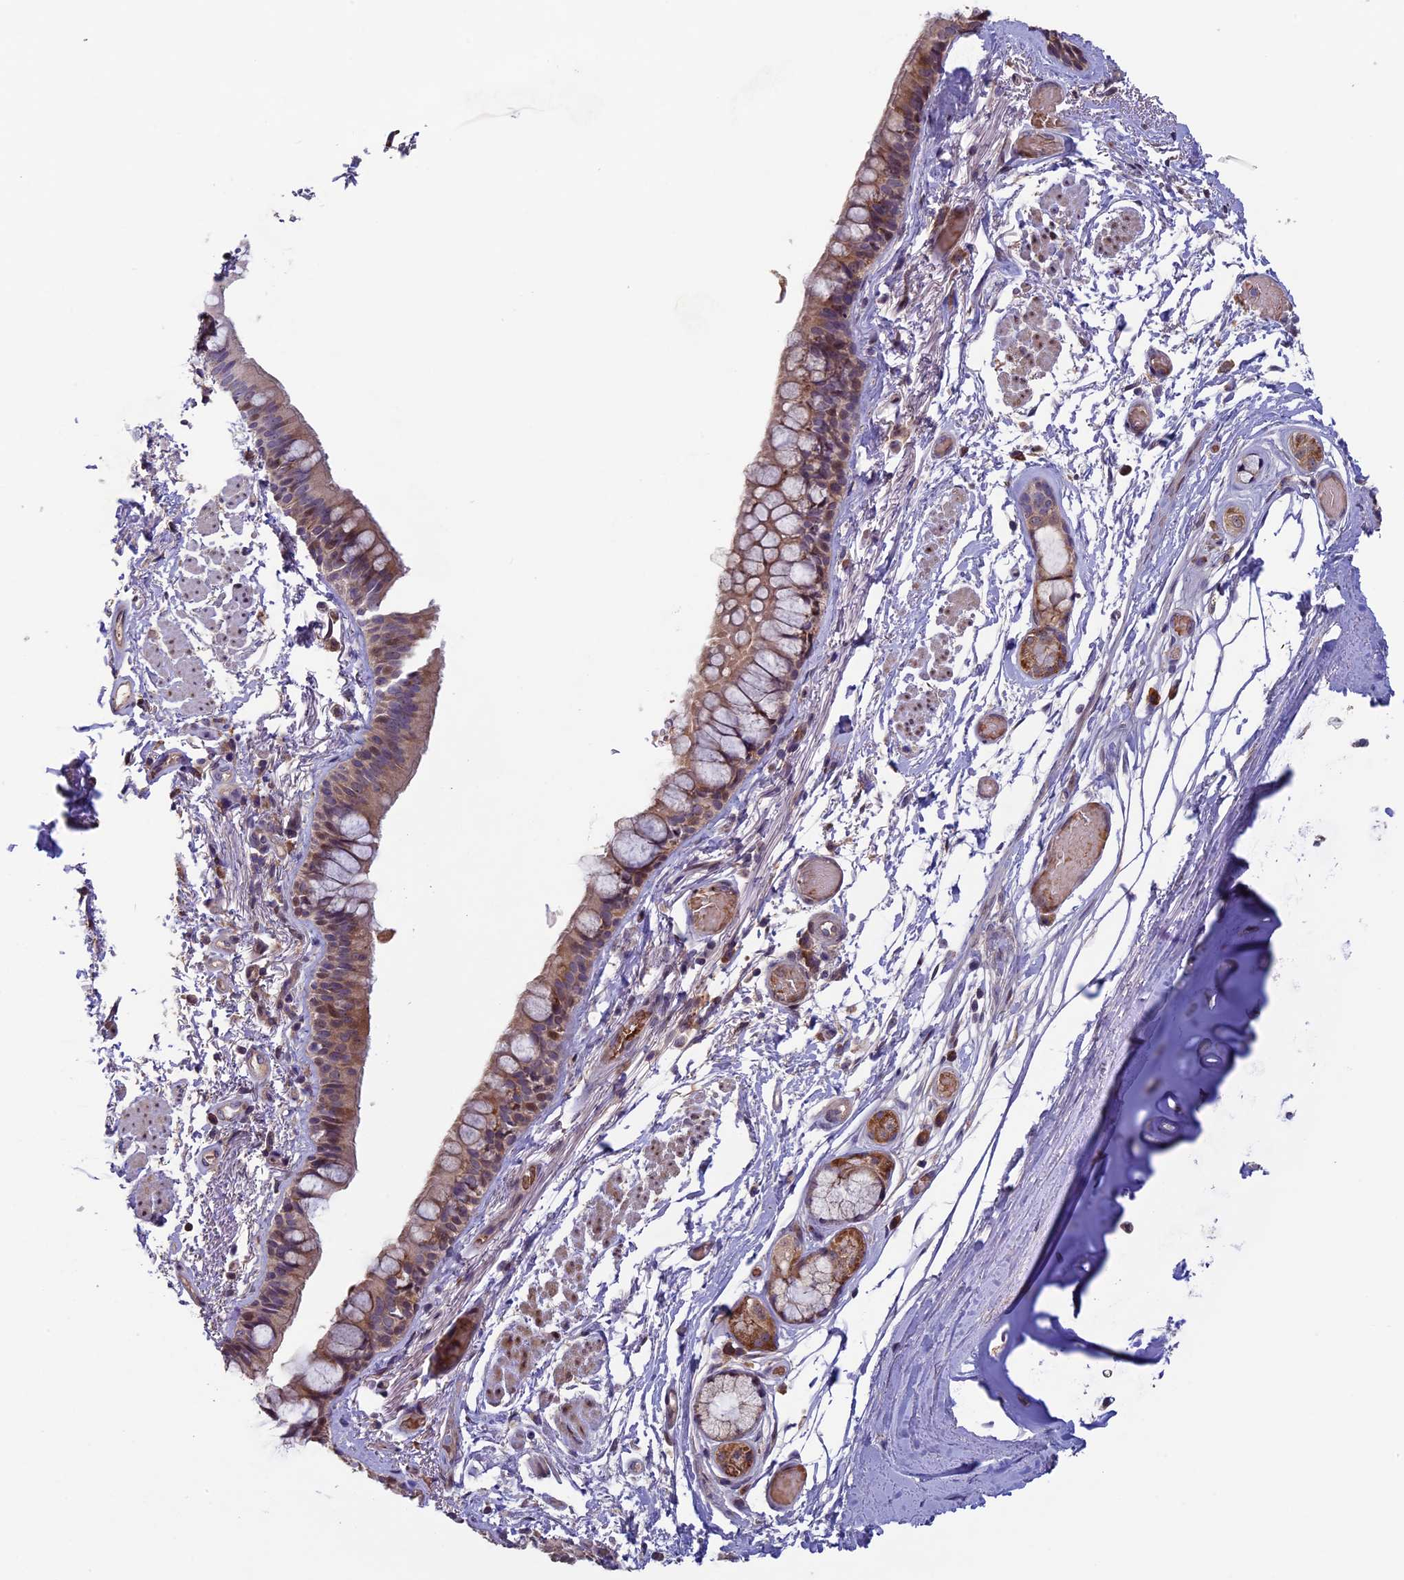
{"staining": {"intensity": "moderate", "quantity": ">75%", "location": "cytoplasmic/membranous"}, "tissue": "bronchus", "cell_type": "Respiratory epithelial cells", "image_type": "normal", "snomed": [{"axis": "morphology", "description": "Normal tissue, NOS"}, {"axis": "topography", "description": "Cartilage tissue"}], "caption": "Protein positivity by immunohistochemistry shows moderate cytoplasmic/membranous staining in about >75% of respiratory epithelial cells in normal bronchus. (brown staining indicates protein expression, while blue staining denotes nuclei).", "gene": "CCDC9B", "patient": {"sex": "male", "age": 63}}